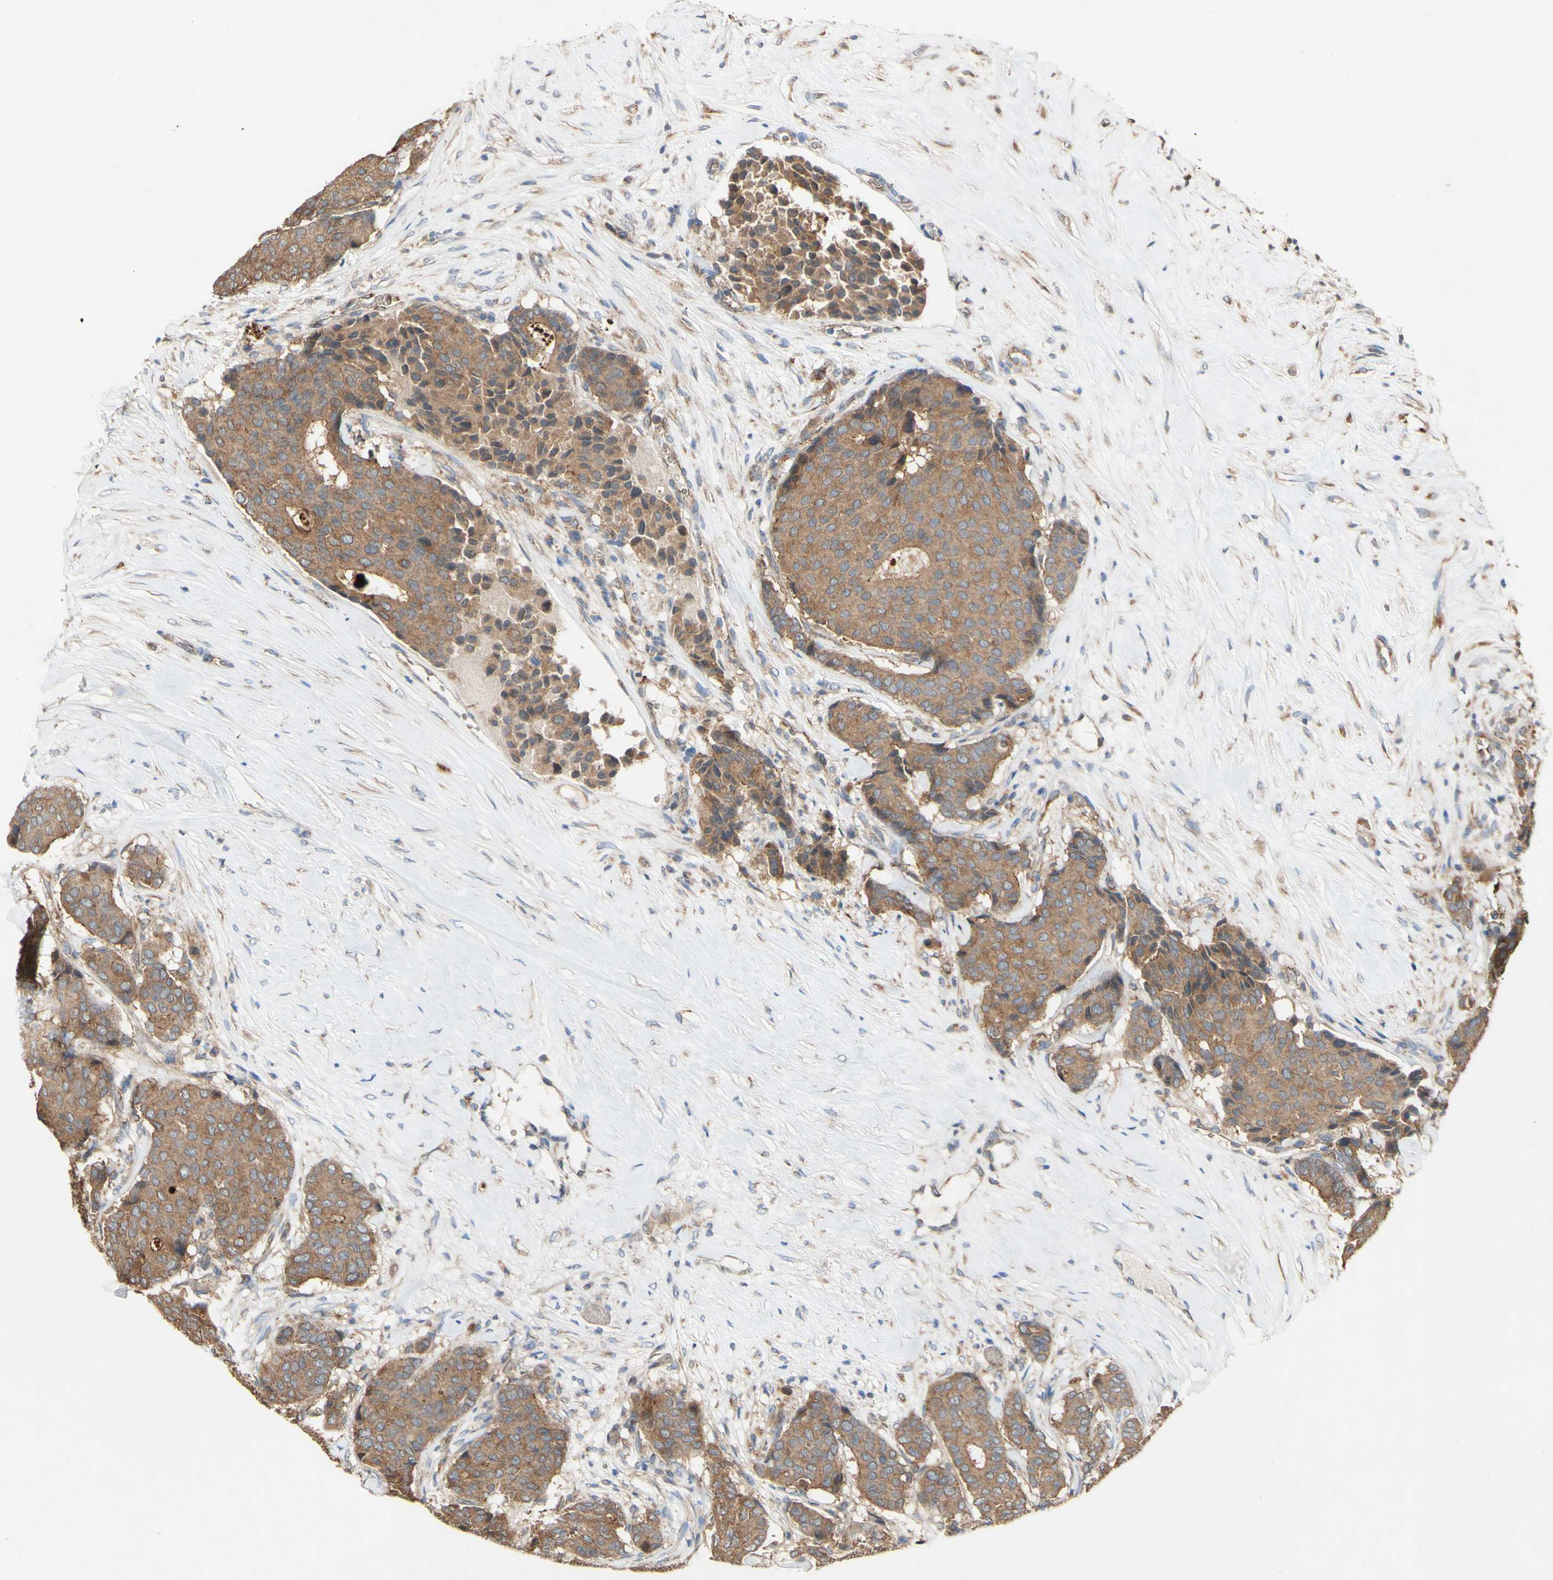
{"staining": {"intensity": "moderate", "quantity": ">75%", "location": "cytoplasmic/membranous"}, "tissue": "breast cancer", "cell_type": "Tumor cells", "image_type": "cancer", "snomed": [{"axis": "morphology", "description": "Duct carcinoma"}, {"axis": "topography", "description": "Breast"}], "caption": "Tumor cells display medium levels of moderate cytoplasmic/membranous positivity in approximately >75% of cells in infiltrating ductal carcinoma (breast).", "gene": "PDGFB", "patient": {"sex": "female", "age": 75}}